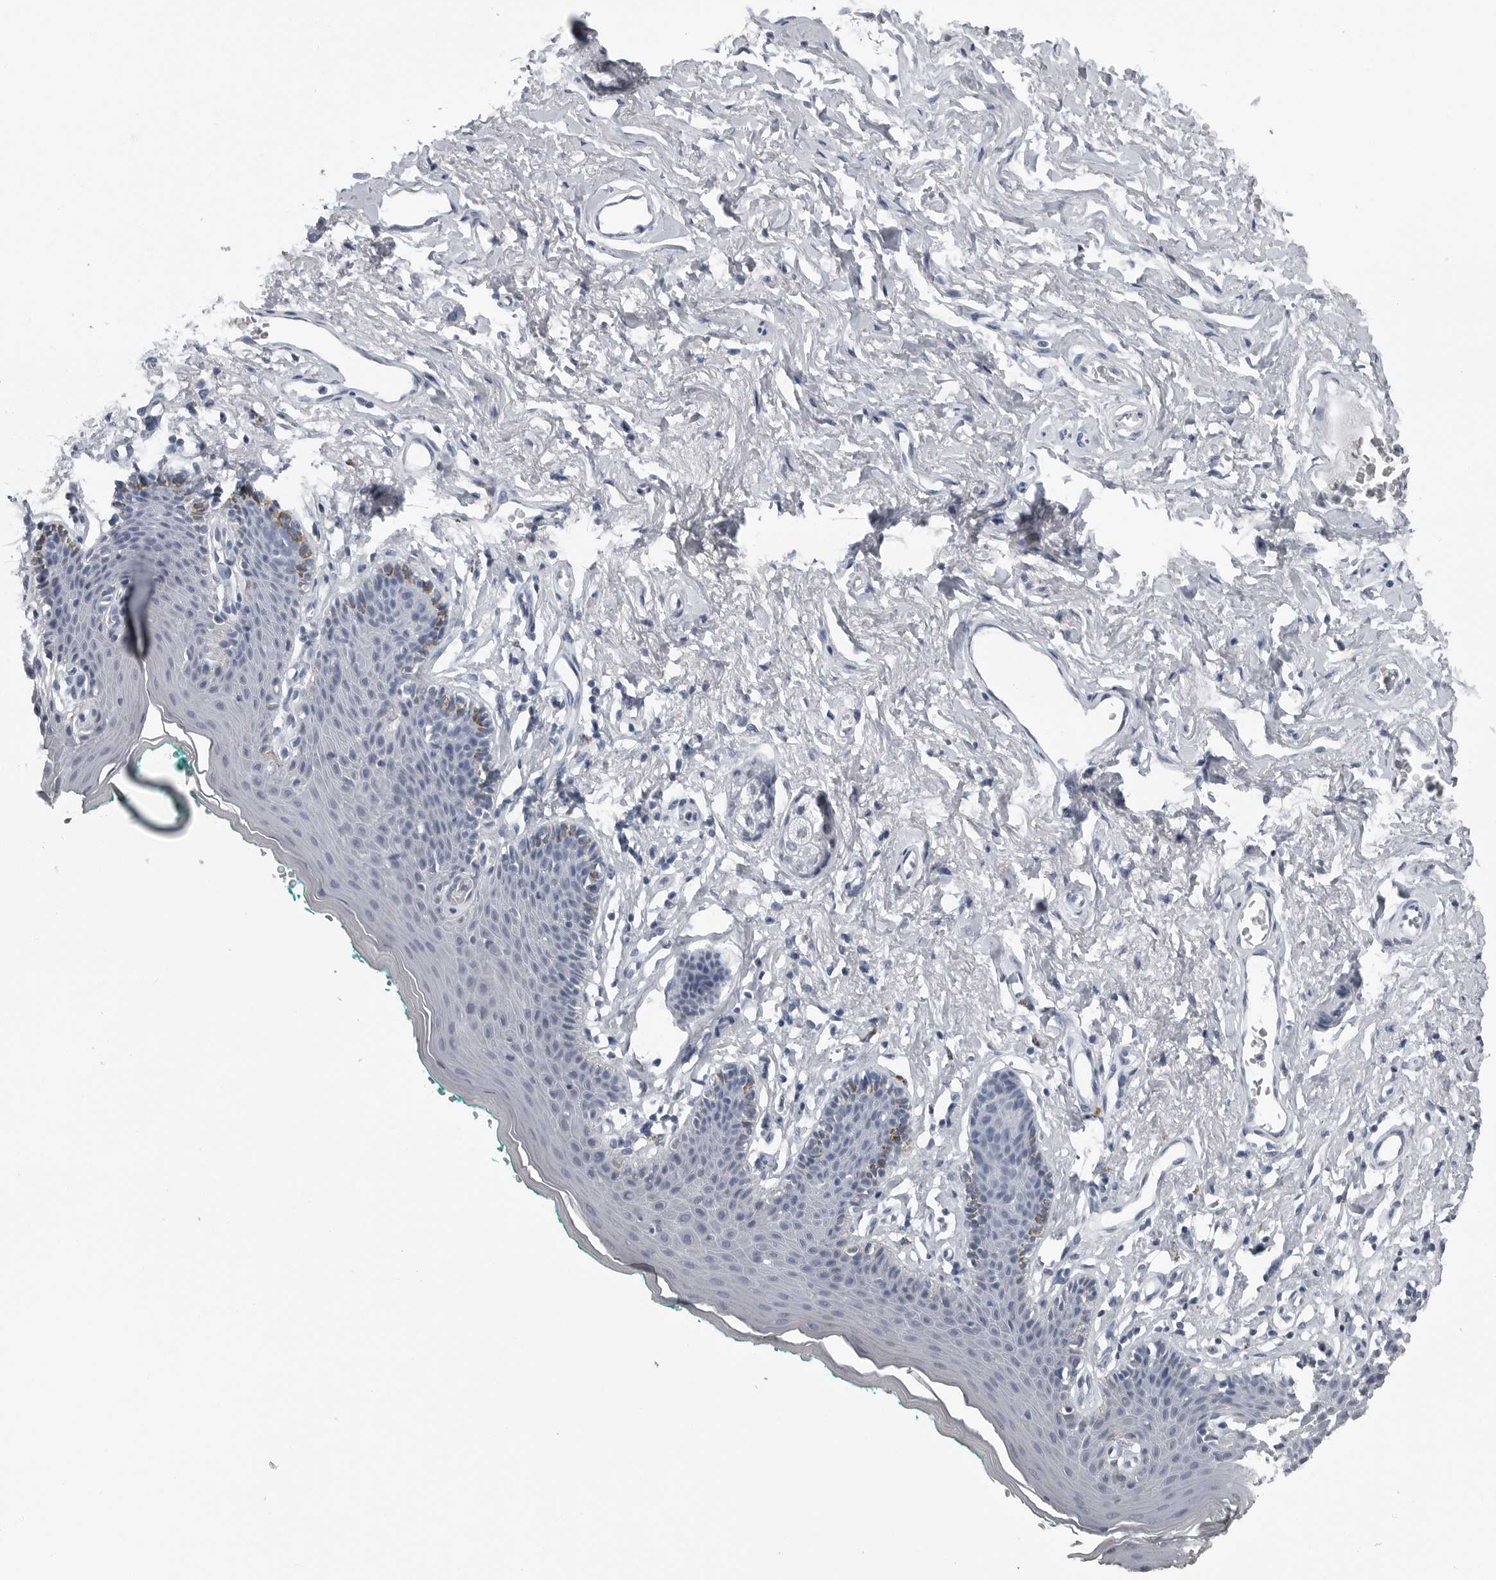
{"staining": {"intensity": "weak", "quantity": "<25%", "location": "cytoplasmic/membranous"}, "tissue": "skin", "cell_type": "Epidermal cells", "image_type": "normal", "snomed": [{"axis": "morphology", "description": "Normal tissue, NOS"}, {"axis": "topography", "description": "Vulva"}], "caption": "Human skin stained for a protein using immunohistochemistry displays no positivity in epidermal cells.", "gene": "SPINK1", "patient": {"sex": "female", "age": 66}}